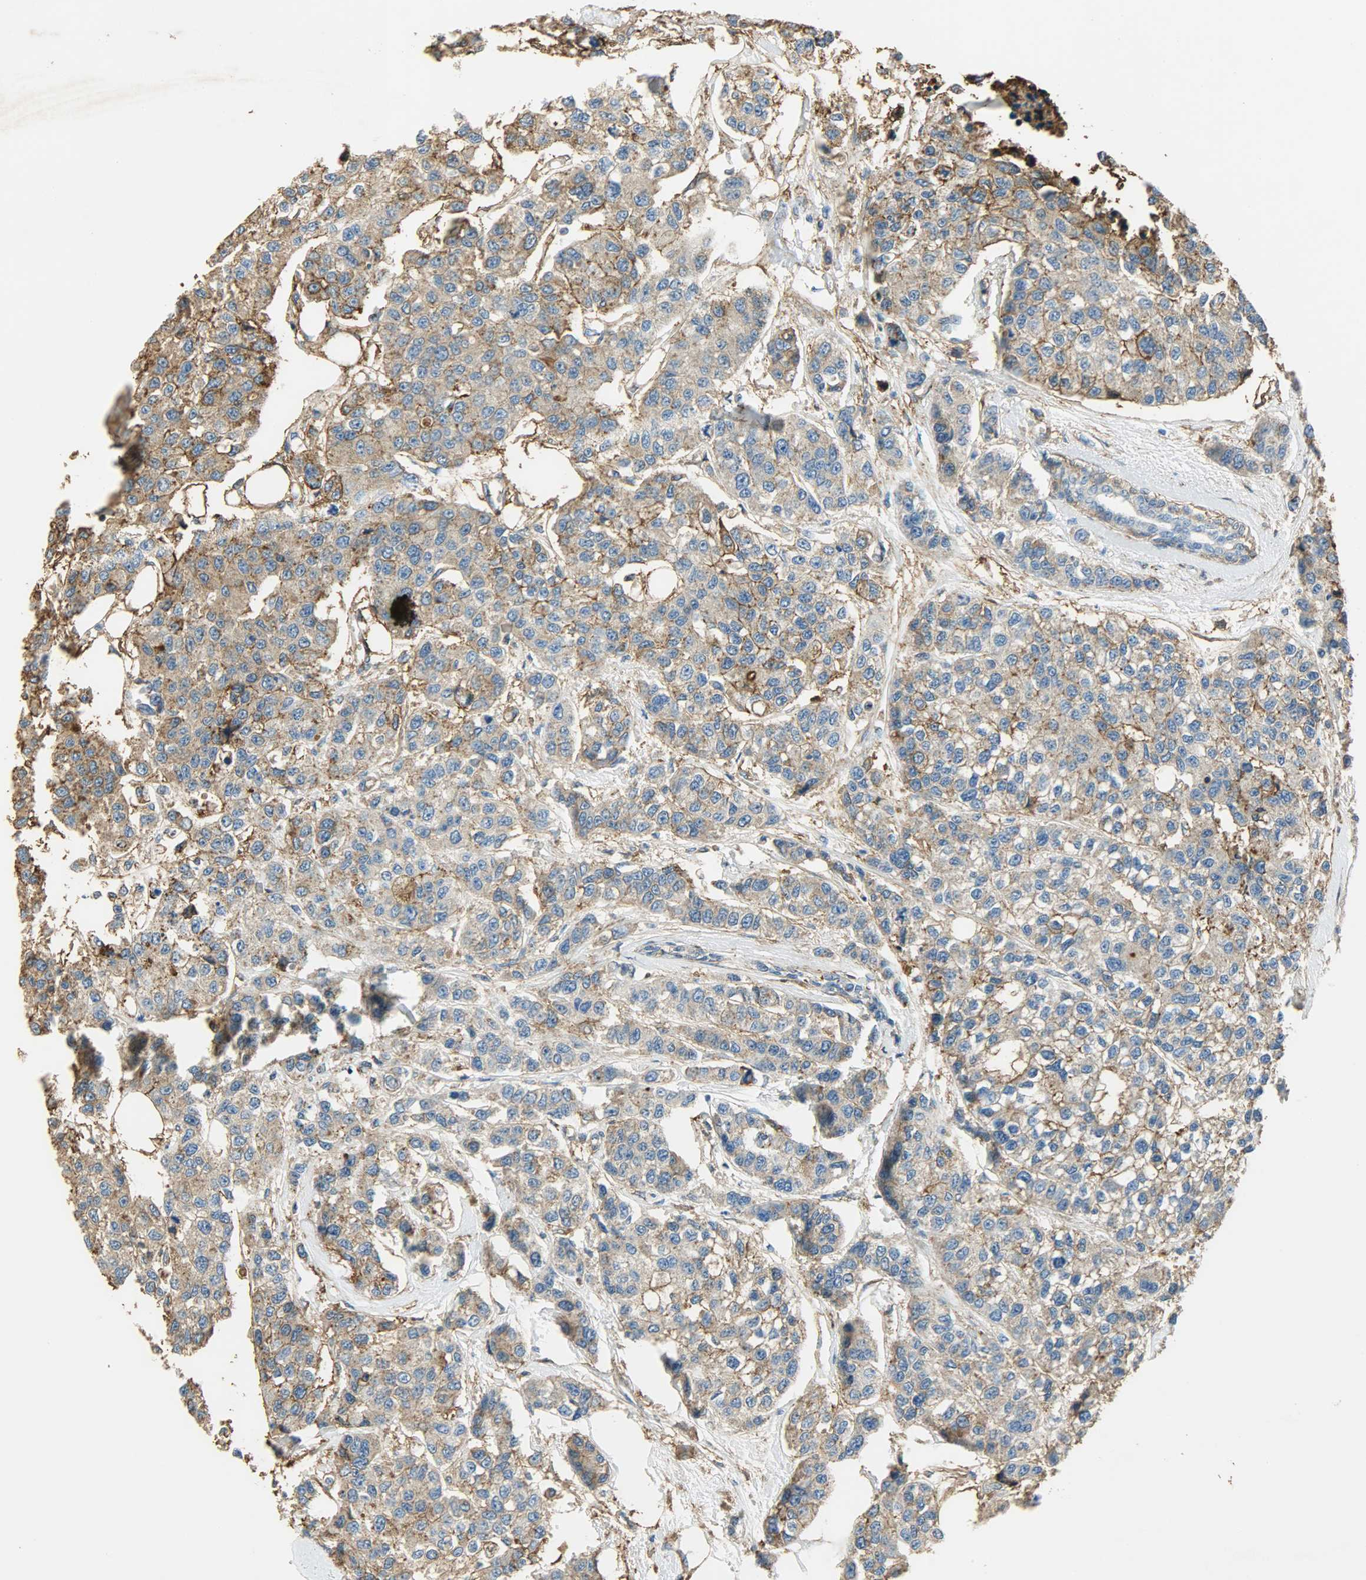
{"staining": {"intensity": "moderate", "quantity": ">75%", "location": "cytoplasmic/membranous"}, "tissue": "breast cancer", "cell_type": "Tumor cells", "image_type": "cancer", "snomed": [{"axis": "morphology", "description": "Duct carcinoma"}, {"axis": "topography", "description": "Breast"}], "caption": "The photomicrograph shows a brown stain indicating the presence of a protein in the cytoplasmic/membranous of tumor cells in breast cancer (intraductal carcinoma).", "gene": "ANXA6", "patient": {"sex": "female", "age": 51}}